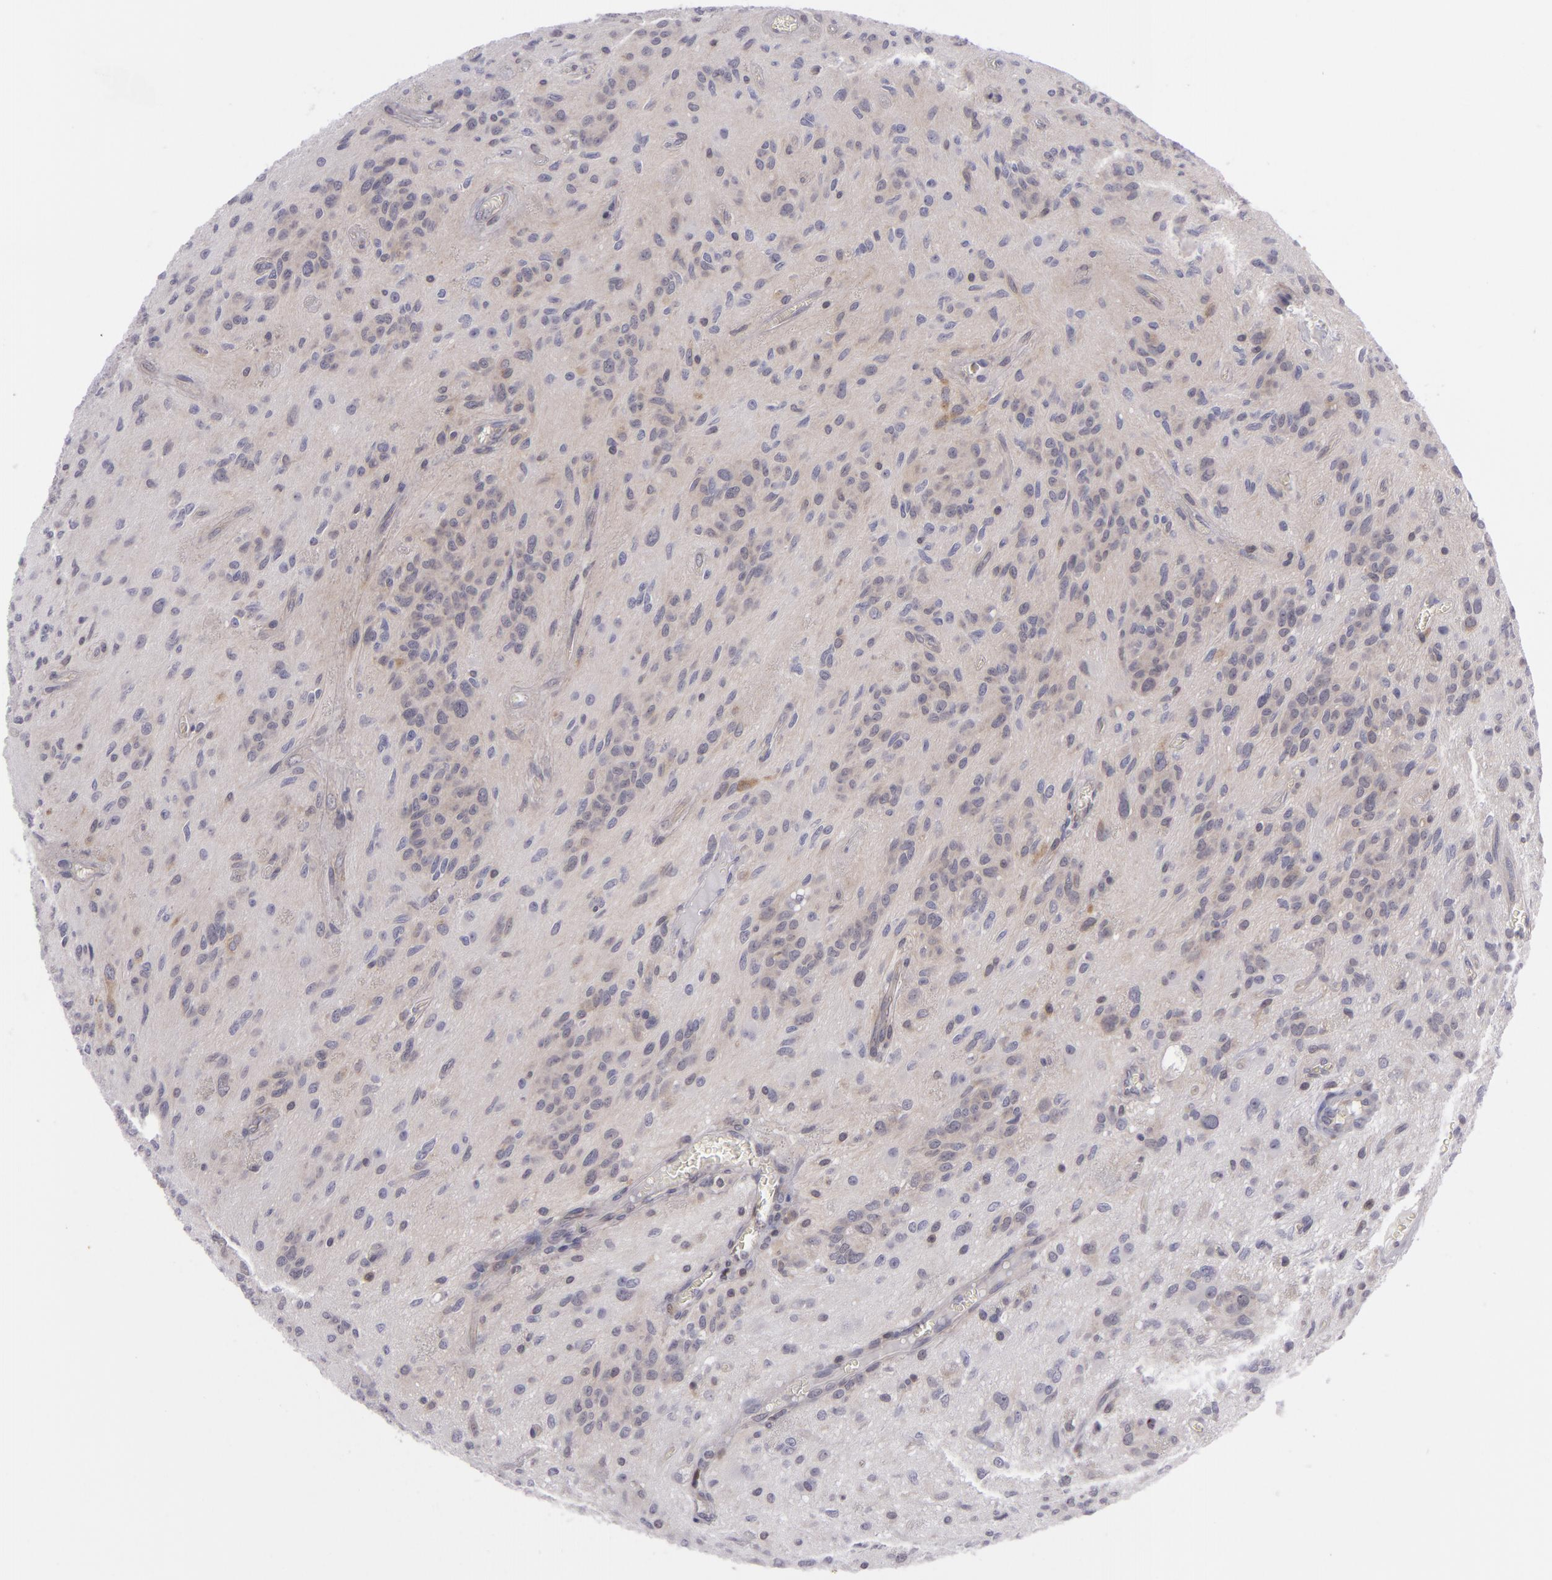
{"staining": {"intensity": "weak", "quantity": "<25%", "location": "cytoplasmic/membranous"}, "tissue": "glioma", "cell_type": "Tumor cells", "image_type": "cancer", "snomed": [{"axis": "morphology", "description": "Glioma, malignant, Low grade"}, {"axis": "topography", "description": "Brain"}], "caption": "Immunohistochemistry histopathology image of malignant glioma (low-grade) stained for a protein (brown), which shows no expression in tumor cells.", "gene": "BCL10", "patient": {"sex": "female", "age": 15}}